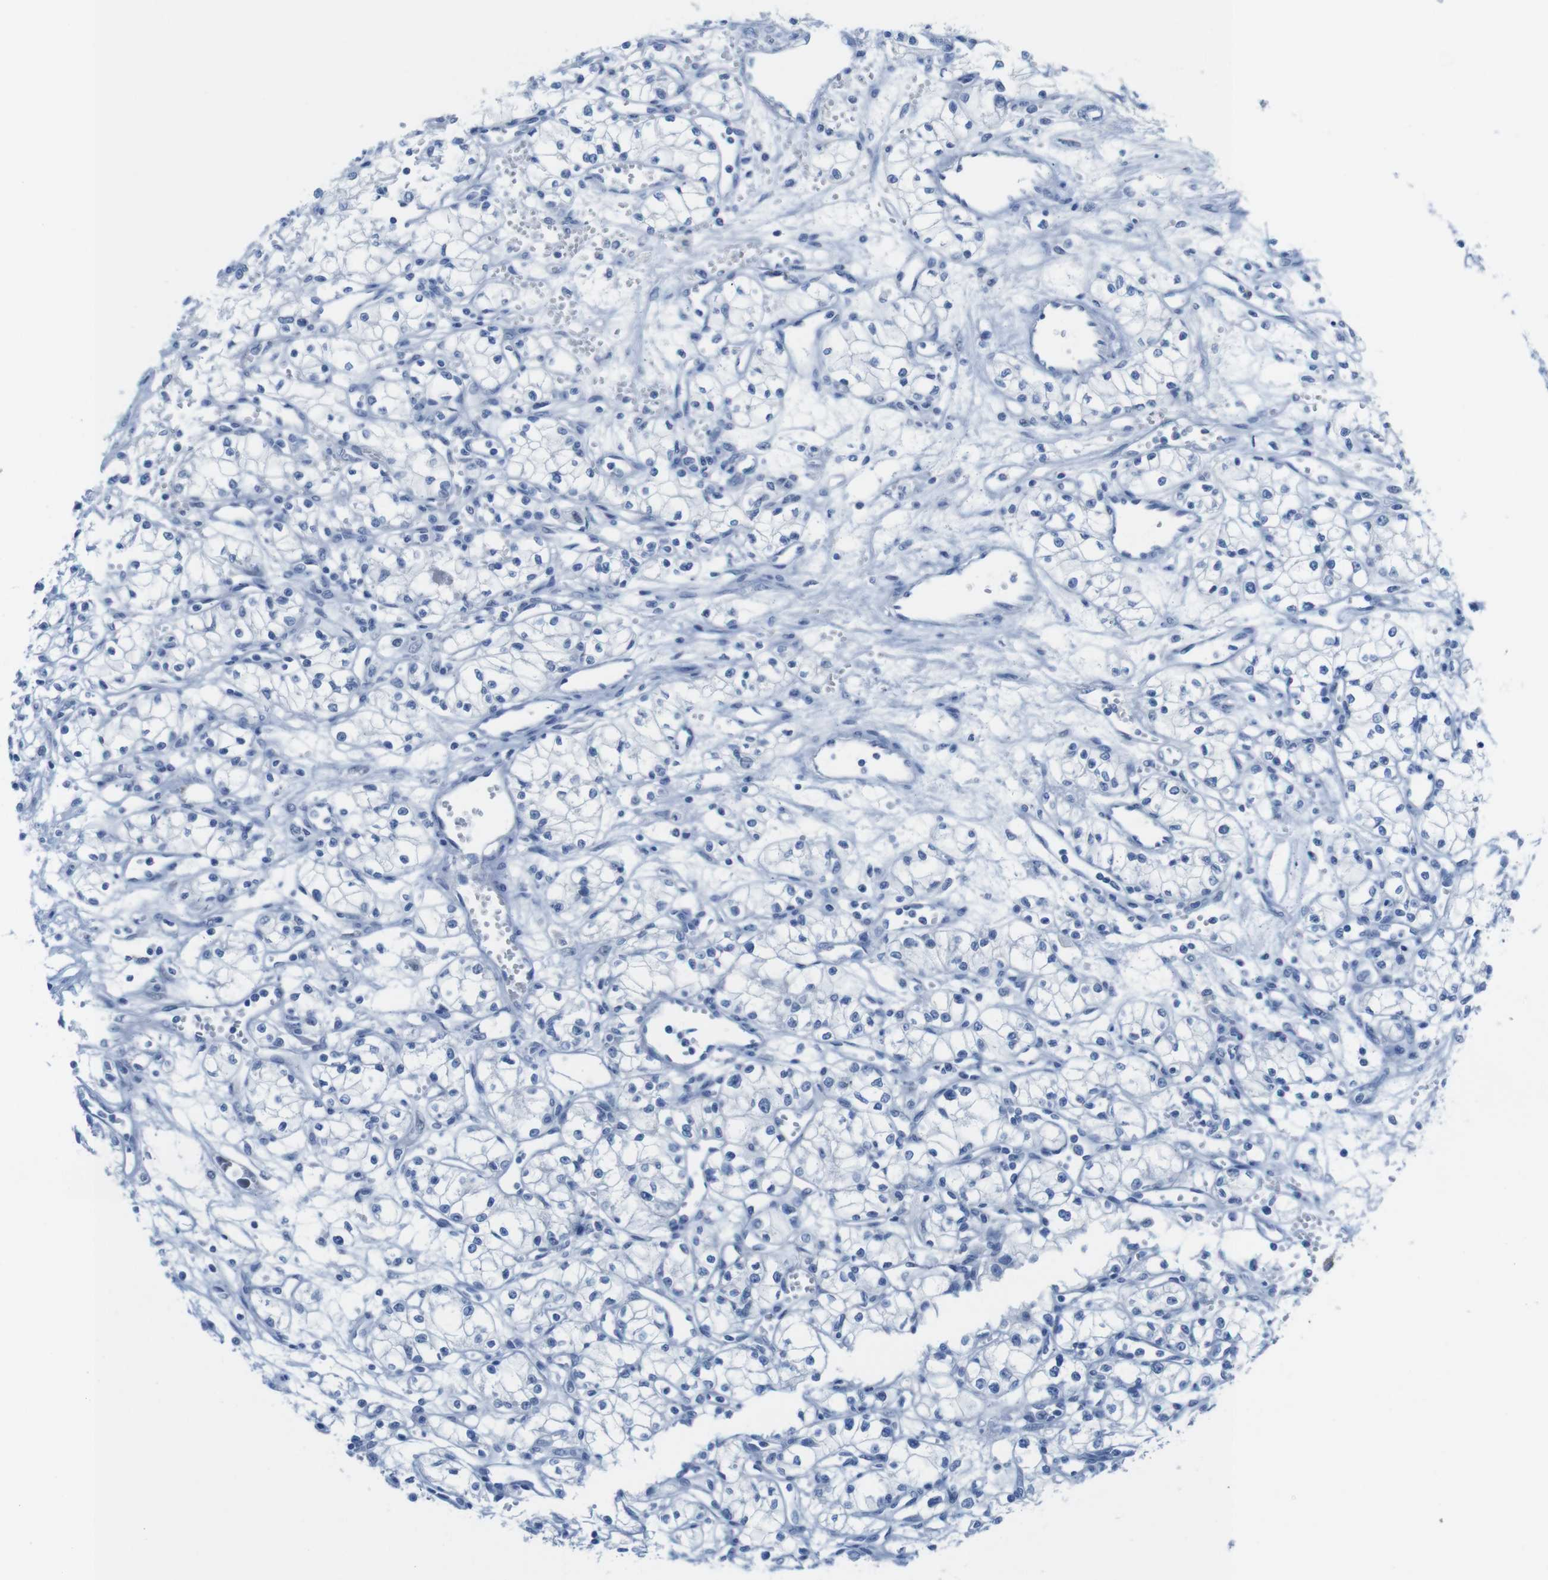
{"staining": {"intensity": "negative", "quantity": "none", "location": "none"}, "tissue": "renal cancer", "cell_type": "Tumor cells", "image_type": "cancer", "snomed": [{"axis": "morphology", "description": "Normal tissue, NOS"}, {"axis": "morphology", "description": "Adenocarcinoma, NOS"}, {"axis": "topography", "description": "Kidney"}], "caption": "Renal adenocarcinoma was stained to show a protein in brown. There is no significant staining in tumor cells.", "gene": "OPN1SW", "patient": {"sex": "male", "age": 59}}